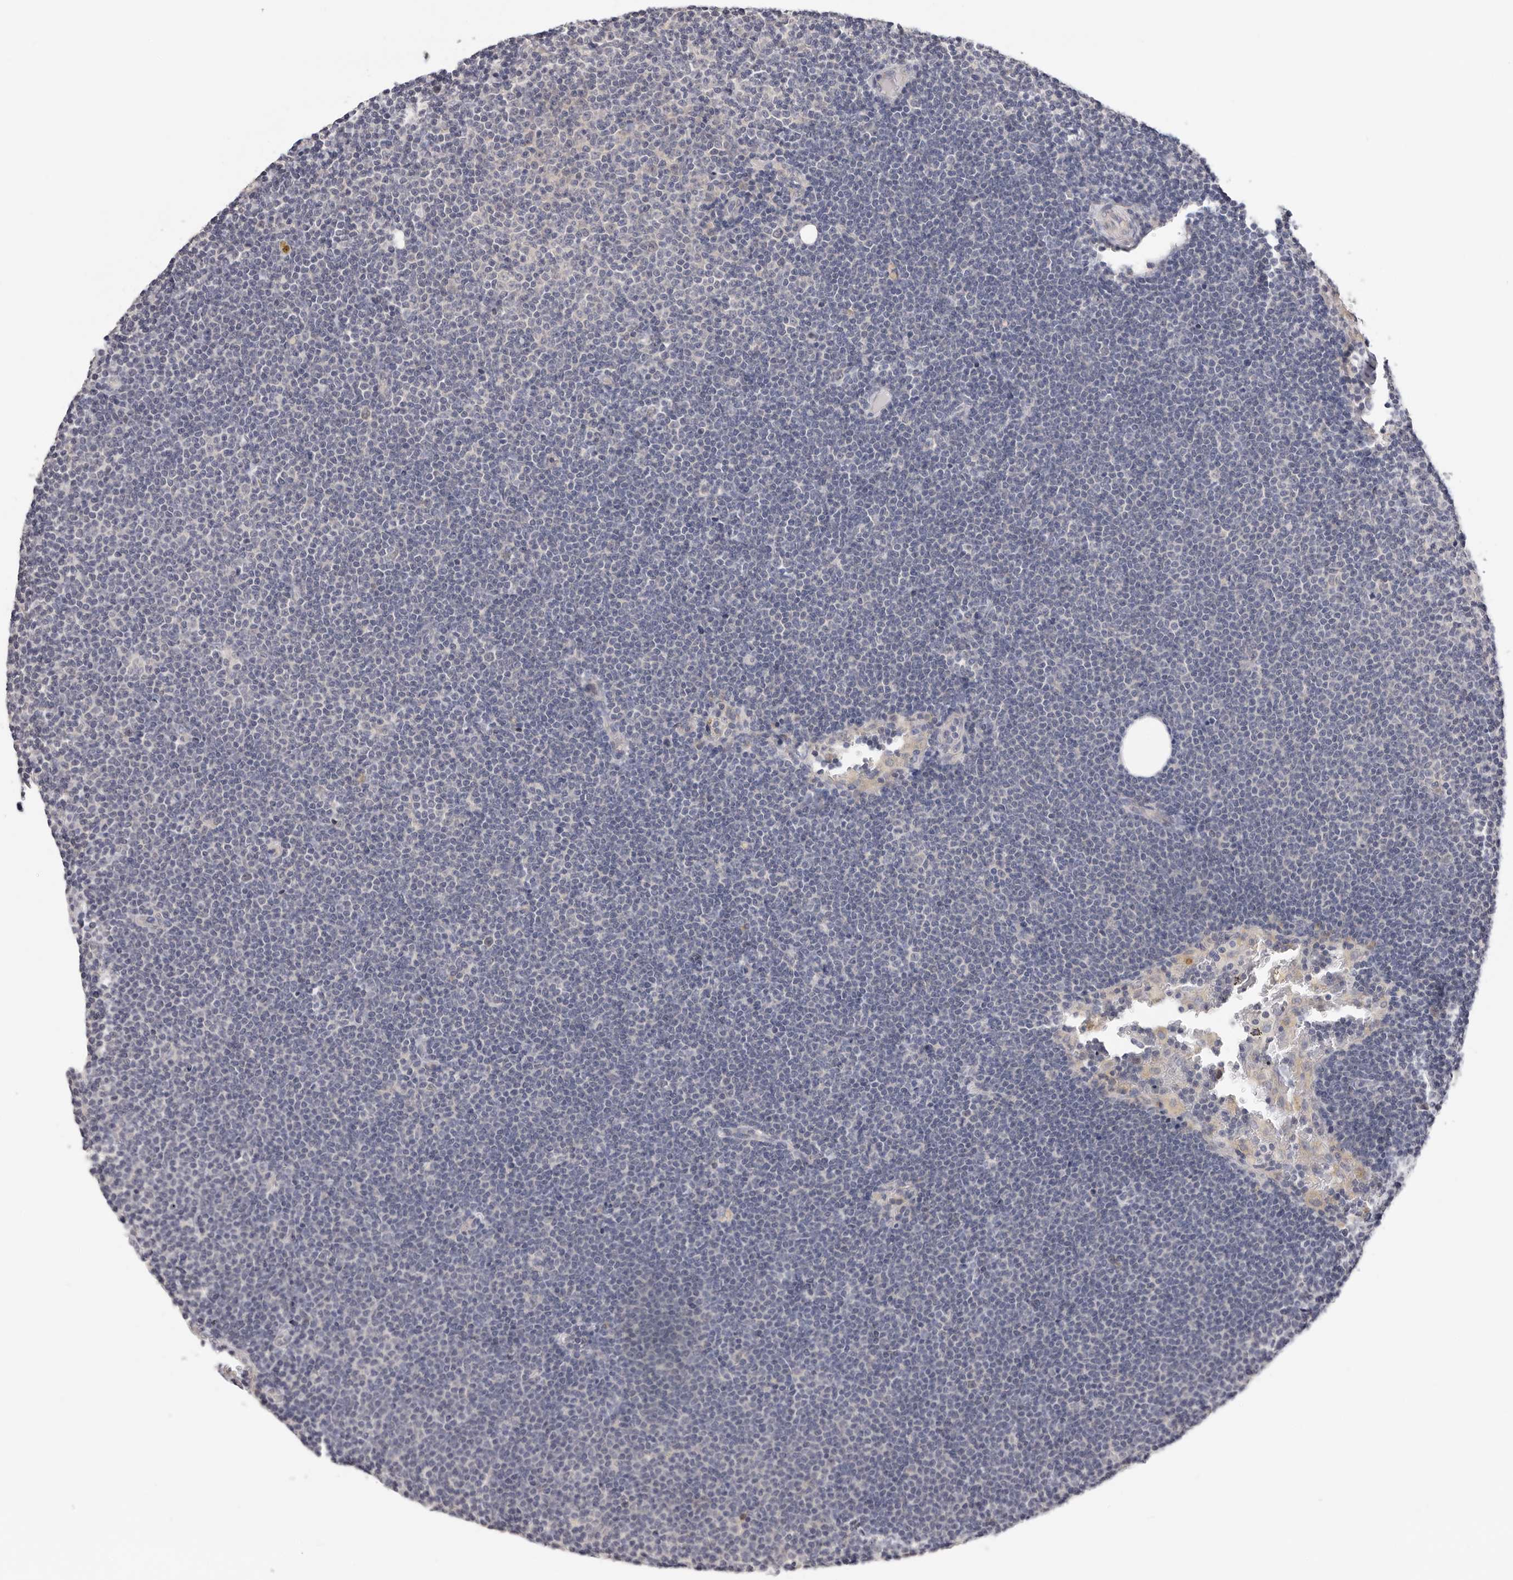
{"staining": {"intensity": "negative", "quantity": "none", "location": "none"}, "tissue": "lymphoma", "cell_type": "Tumor cells", "image_type": "cancer", "snomed": [{"axis": "morphology", "description": "Malignant lymphoma, non-Hodgkin's type, Low grade"}, {"axis": "topography", "description": "Lymph node"}], "caption": "IHC micrograph of neoplastic tissue: low-grade malignant lymphoma, non-Hodgkin's type stained with DAB (3,3'-diaminobenzidine) exhibits no significant protein staining in tumor cells. The staining was performed using DAB (3,3'-diaminobenzidine) to visualize the protein expression in brown, while the nuclei were stained in blue with hematoxylin (Magnification: 20x).", "gene": "KIF2B", "patient": {"sex": "female", "age": 53}}